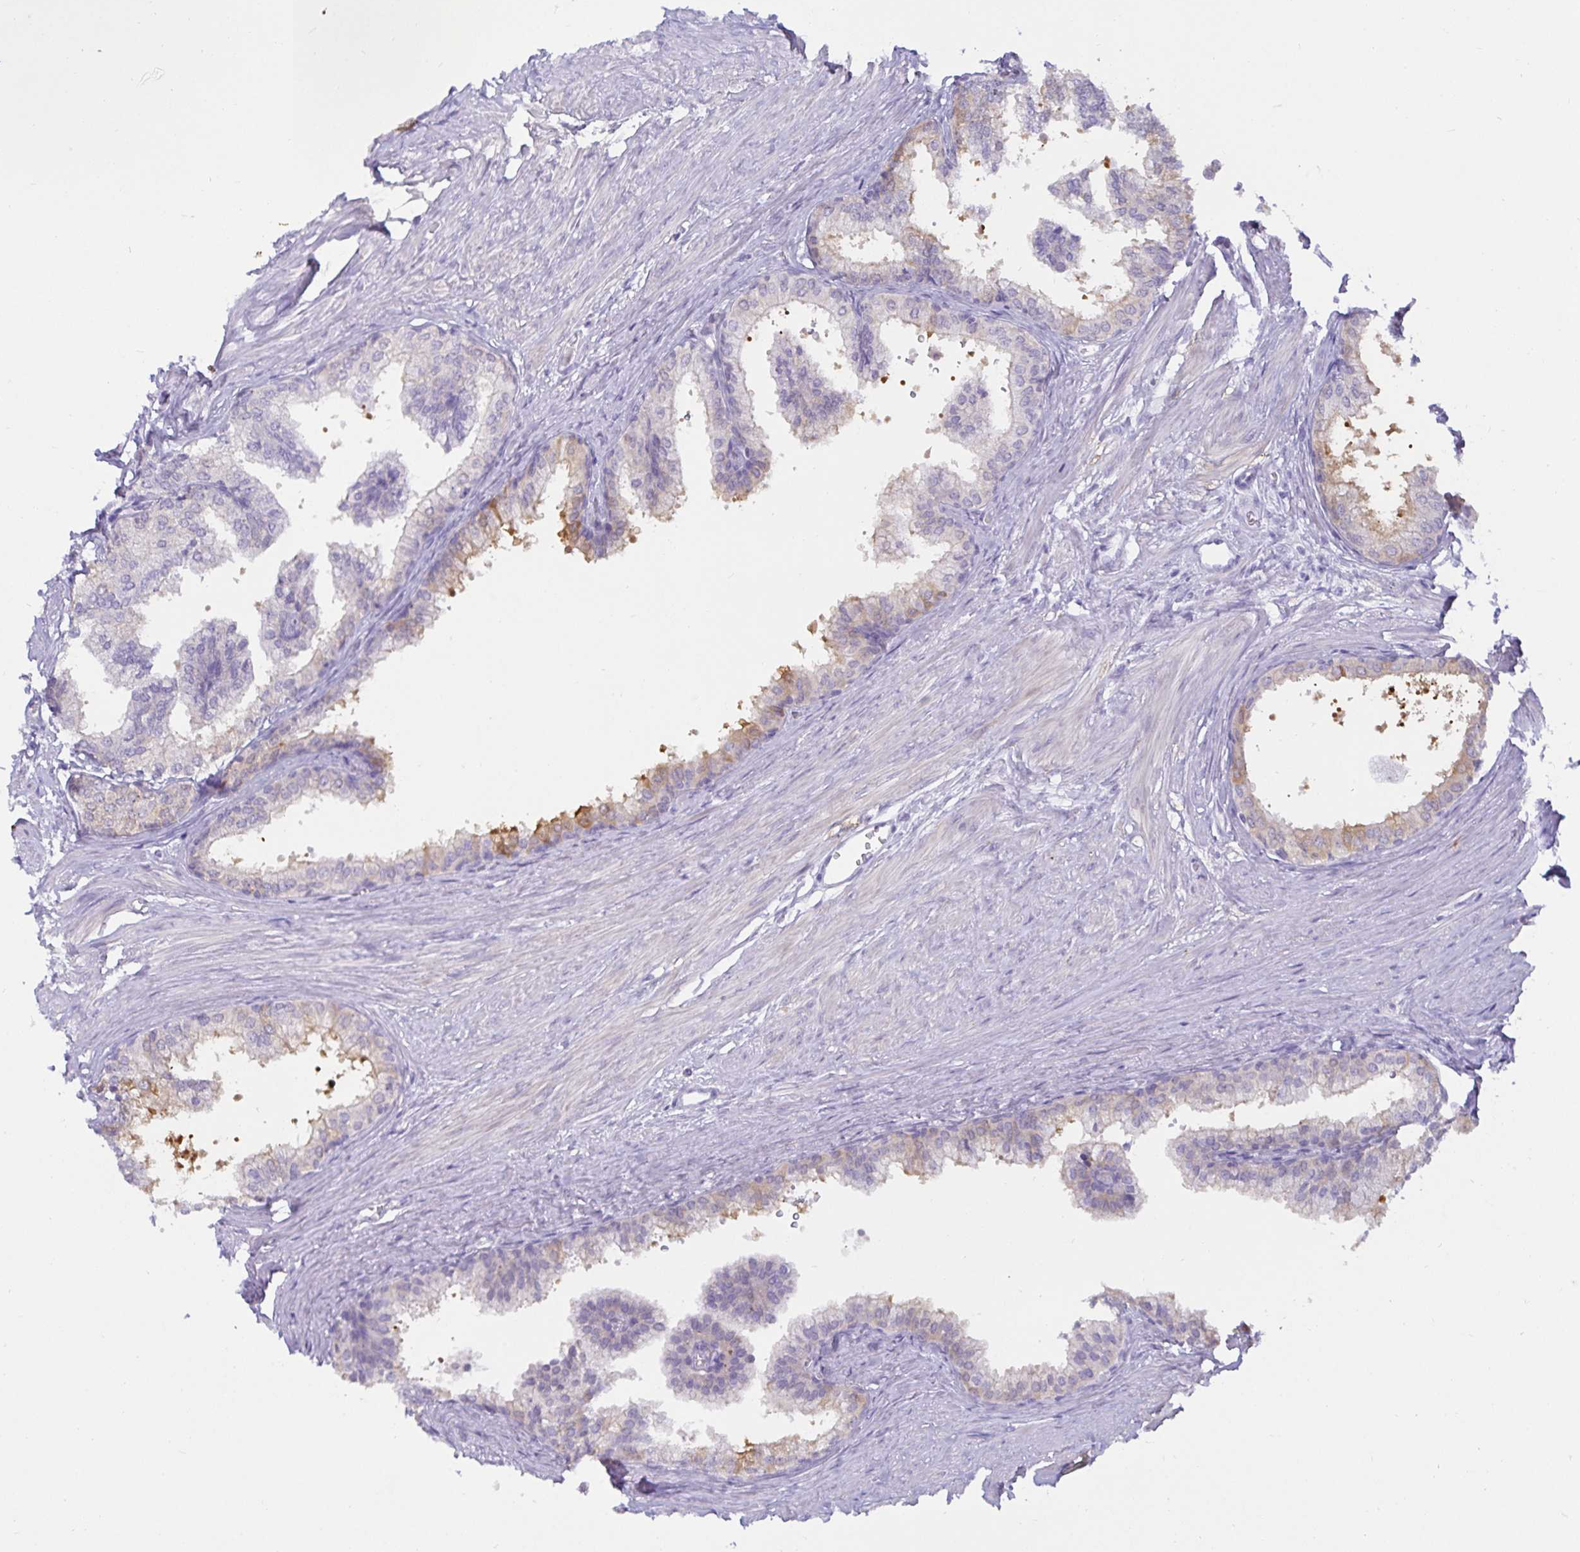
{"staining": {"intensity": "weak", "quantity": "<25%", "location": "cytoplasmic/membranous"}, "tissue": "prostate", "cell_type": "Glandular cells", "image_type": "normal", "snomed": [{"axis": "morphology", "description": "Normal tissue, NOS"}, {"axis": "topography", "description": "Prostate"}, {"axis": "topography", "description": "Peripheral nerve tissue"}], "caption": "The immunohistochemistry (IHC) histopathology image has no significant positivity in glandular cells of prostate.", "gene": "MON2", "patient": {"sex": "male", "age": 55}}